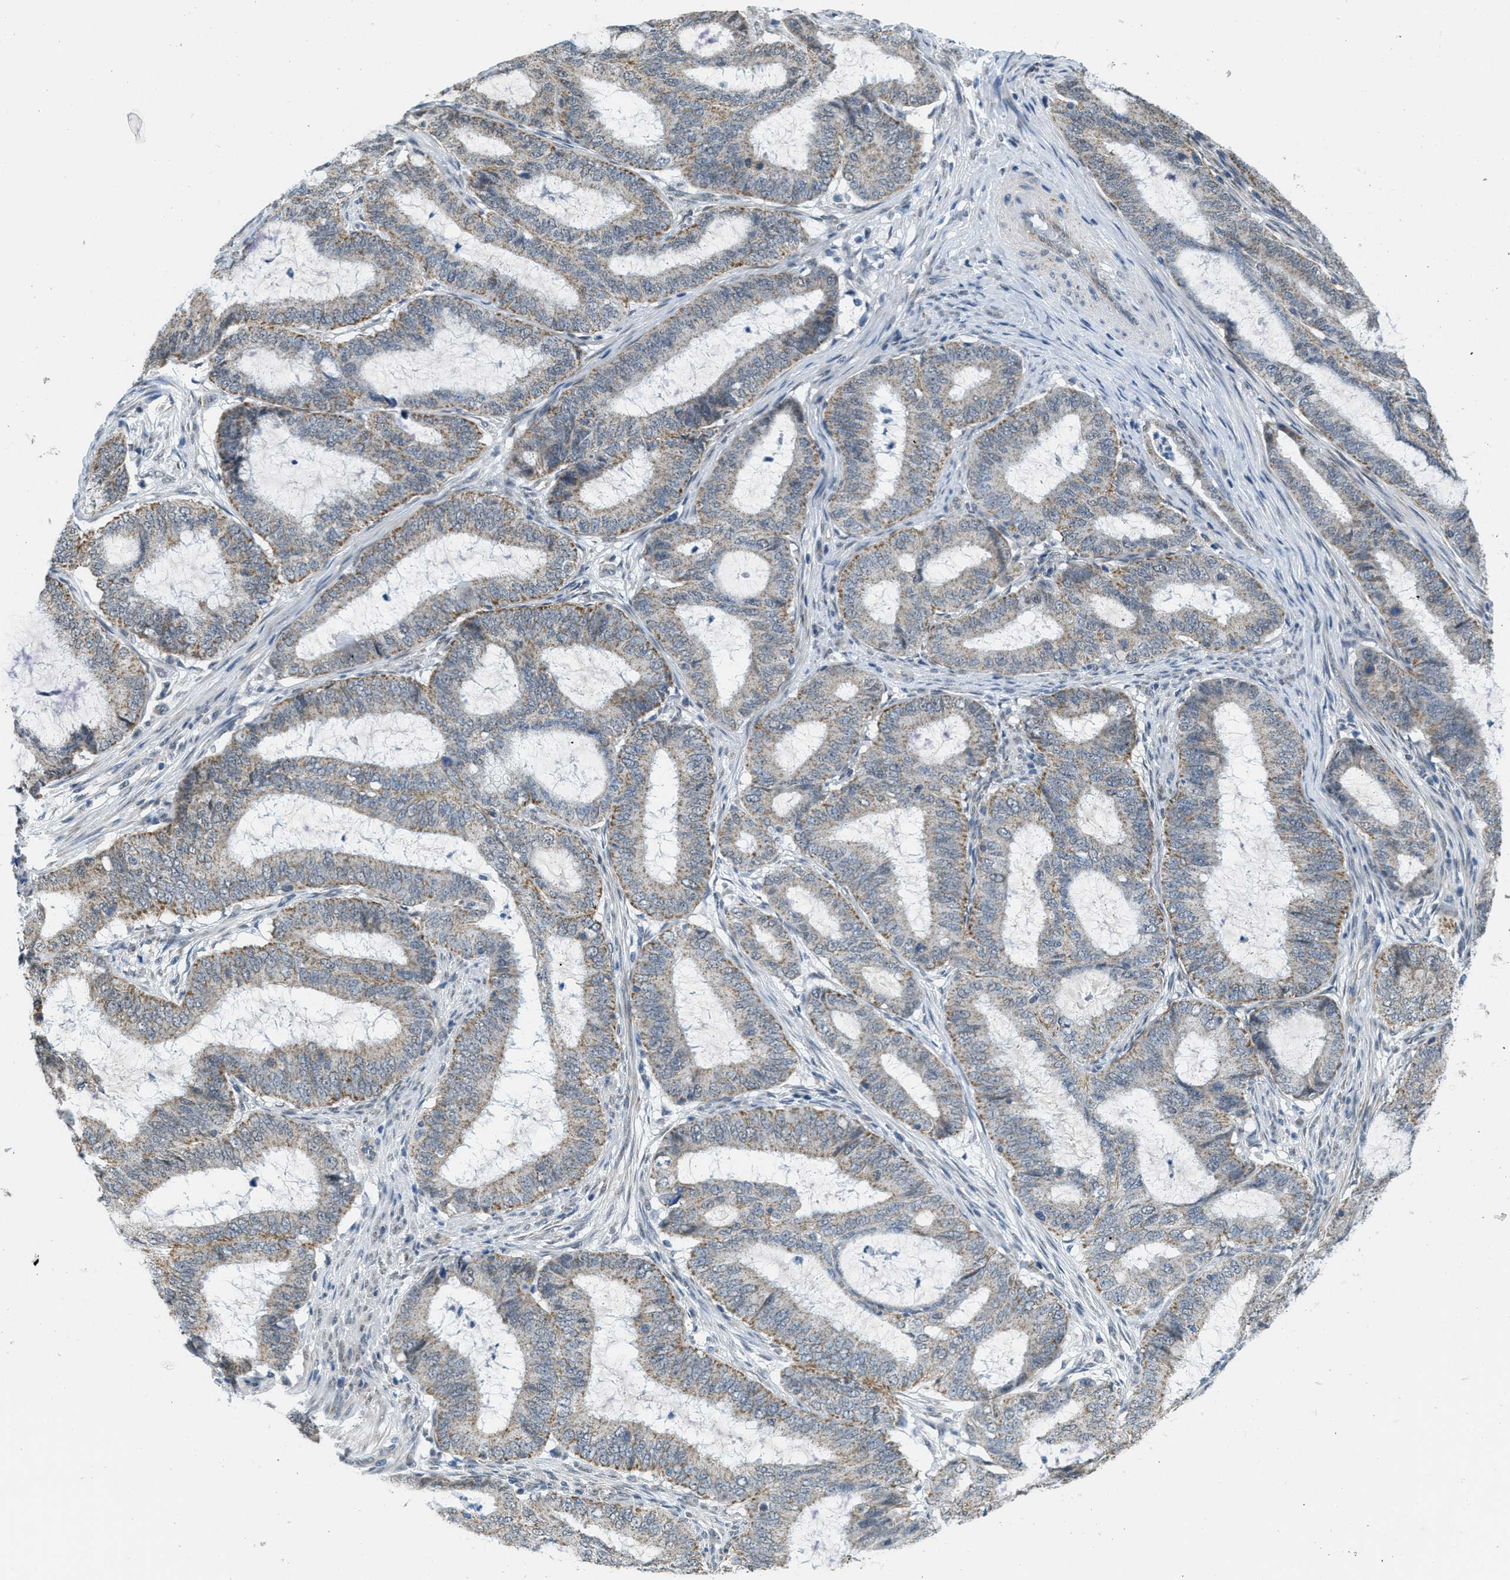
{"staining": {"intensity": "weak", "quantity": ">75%", "location": "cytoplasmic/membranous"}, "tissue": "endometrial cancer", "cell_type": "Tumor cells", "image_type": "cancer", "snomed": [{"axis": "morphology", "description": "Adenocarcinoma, NOS"}, {"axis": "topography", "description": "Endometrium"}], "caption": "Protein expression analysis of human adenocarcinoma (endometrial) reveals weak cytoplasmic/membranous staining in approximately >75% of tumor cells.", "gene": "TOMM70", "patient": {"sex": "female", "age": 70}}